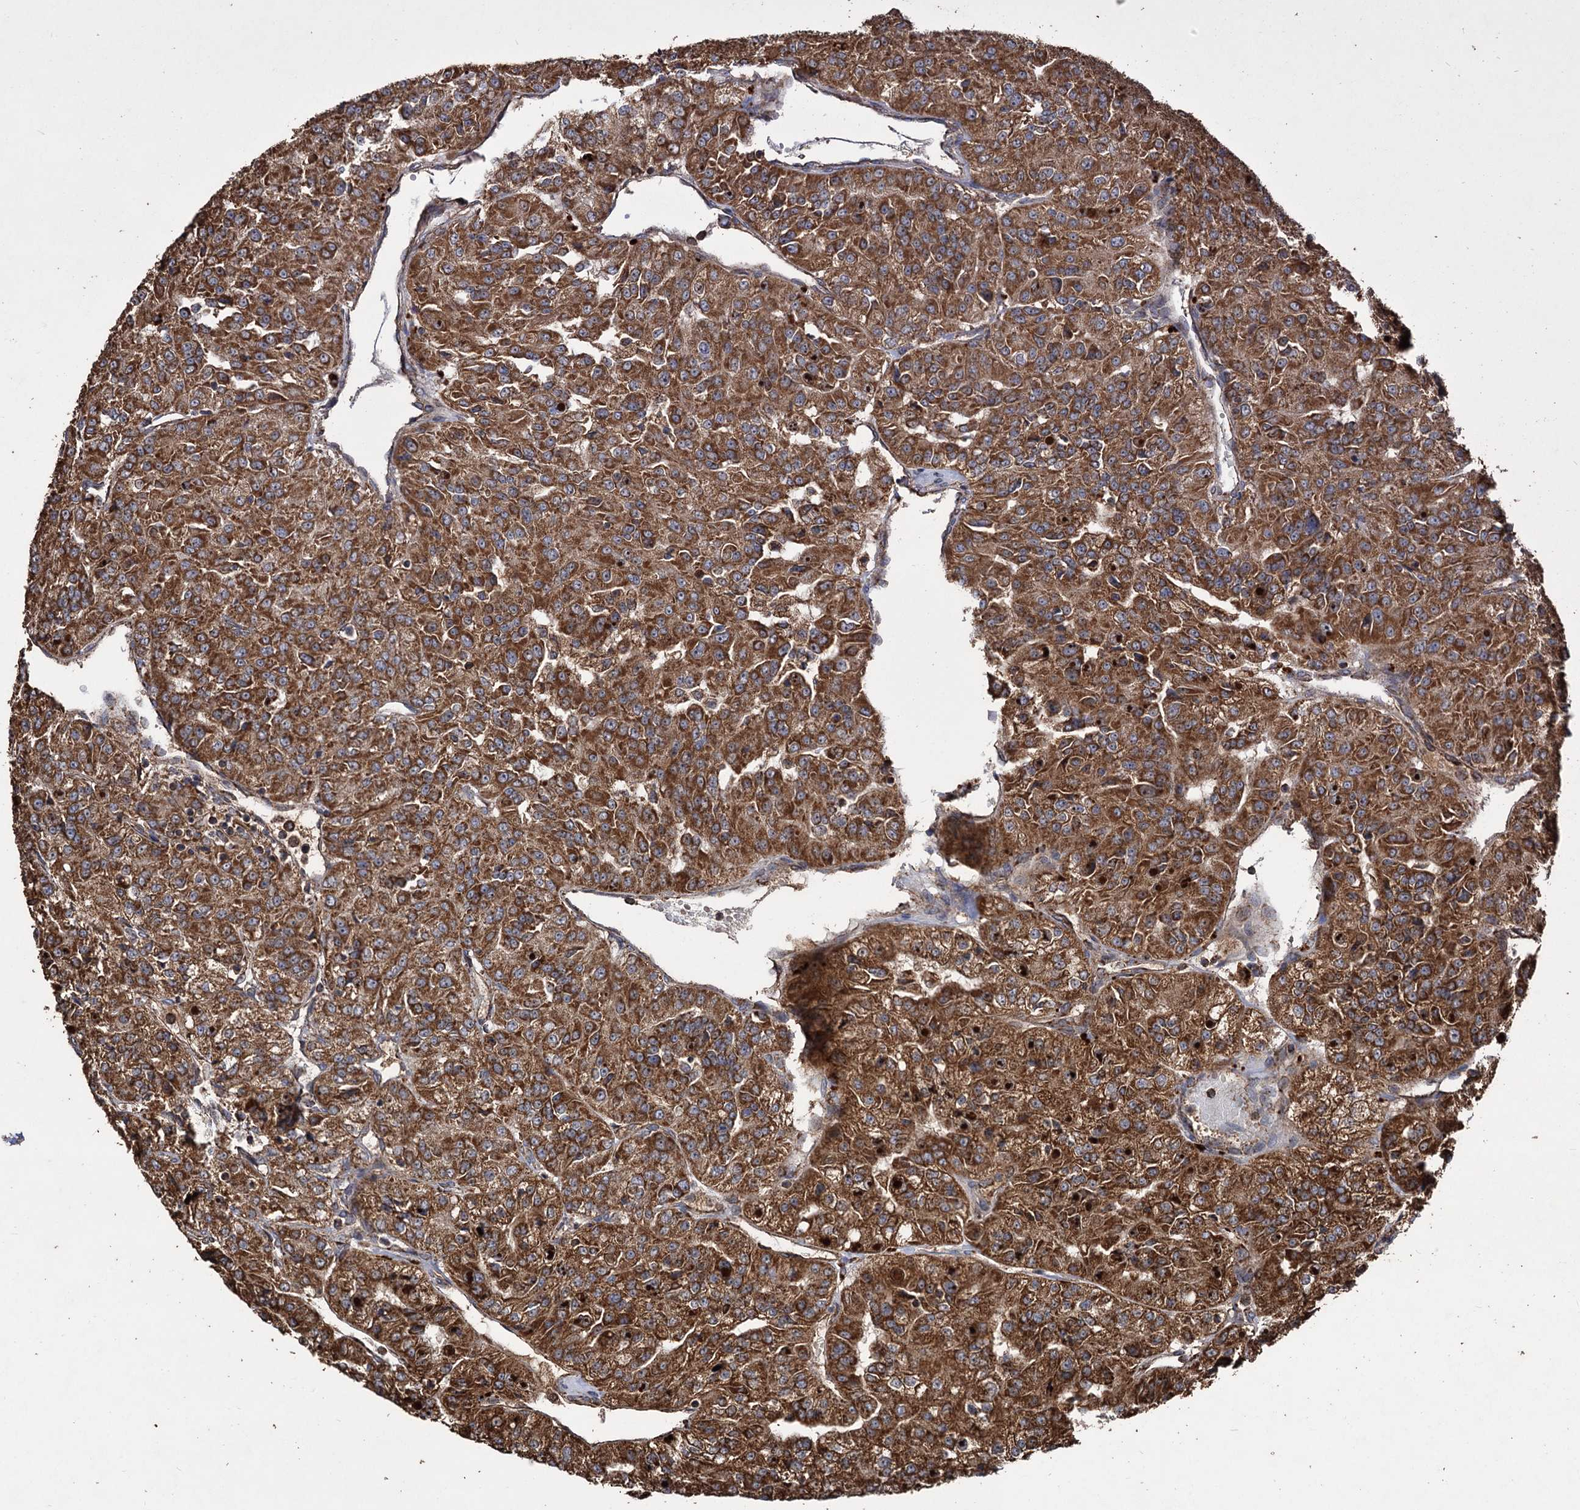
{"staining": {"intensity": "moderate", "quantity": ">75%", "location": "cytoplasmic/membranous"}, "tissue": "renal cancer", "cell_type": "Tumor cells", "image_type": "cancer", "snomed": [{"axis": "morphology", "description": "Adenocarcinoma, NOS"}, {"axis": "topography", "description": "Kidney"}], "caption": "This histopathology image exhibits renal adenocarcinoma stained with immunohistochemistry to label a protein in brown. The cytoplasmic/membranous of tumor cells show moderate positivity for the protein. Nuclei are counter-stained blue.", "gene": "IPO4", "patient": {"sex": "female", "age": 63}}